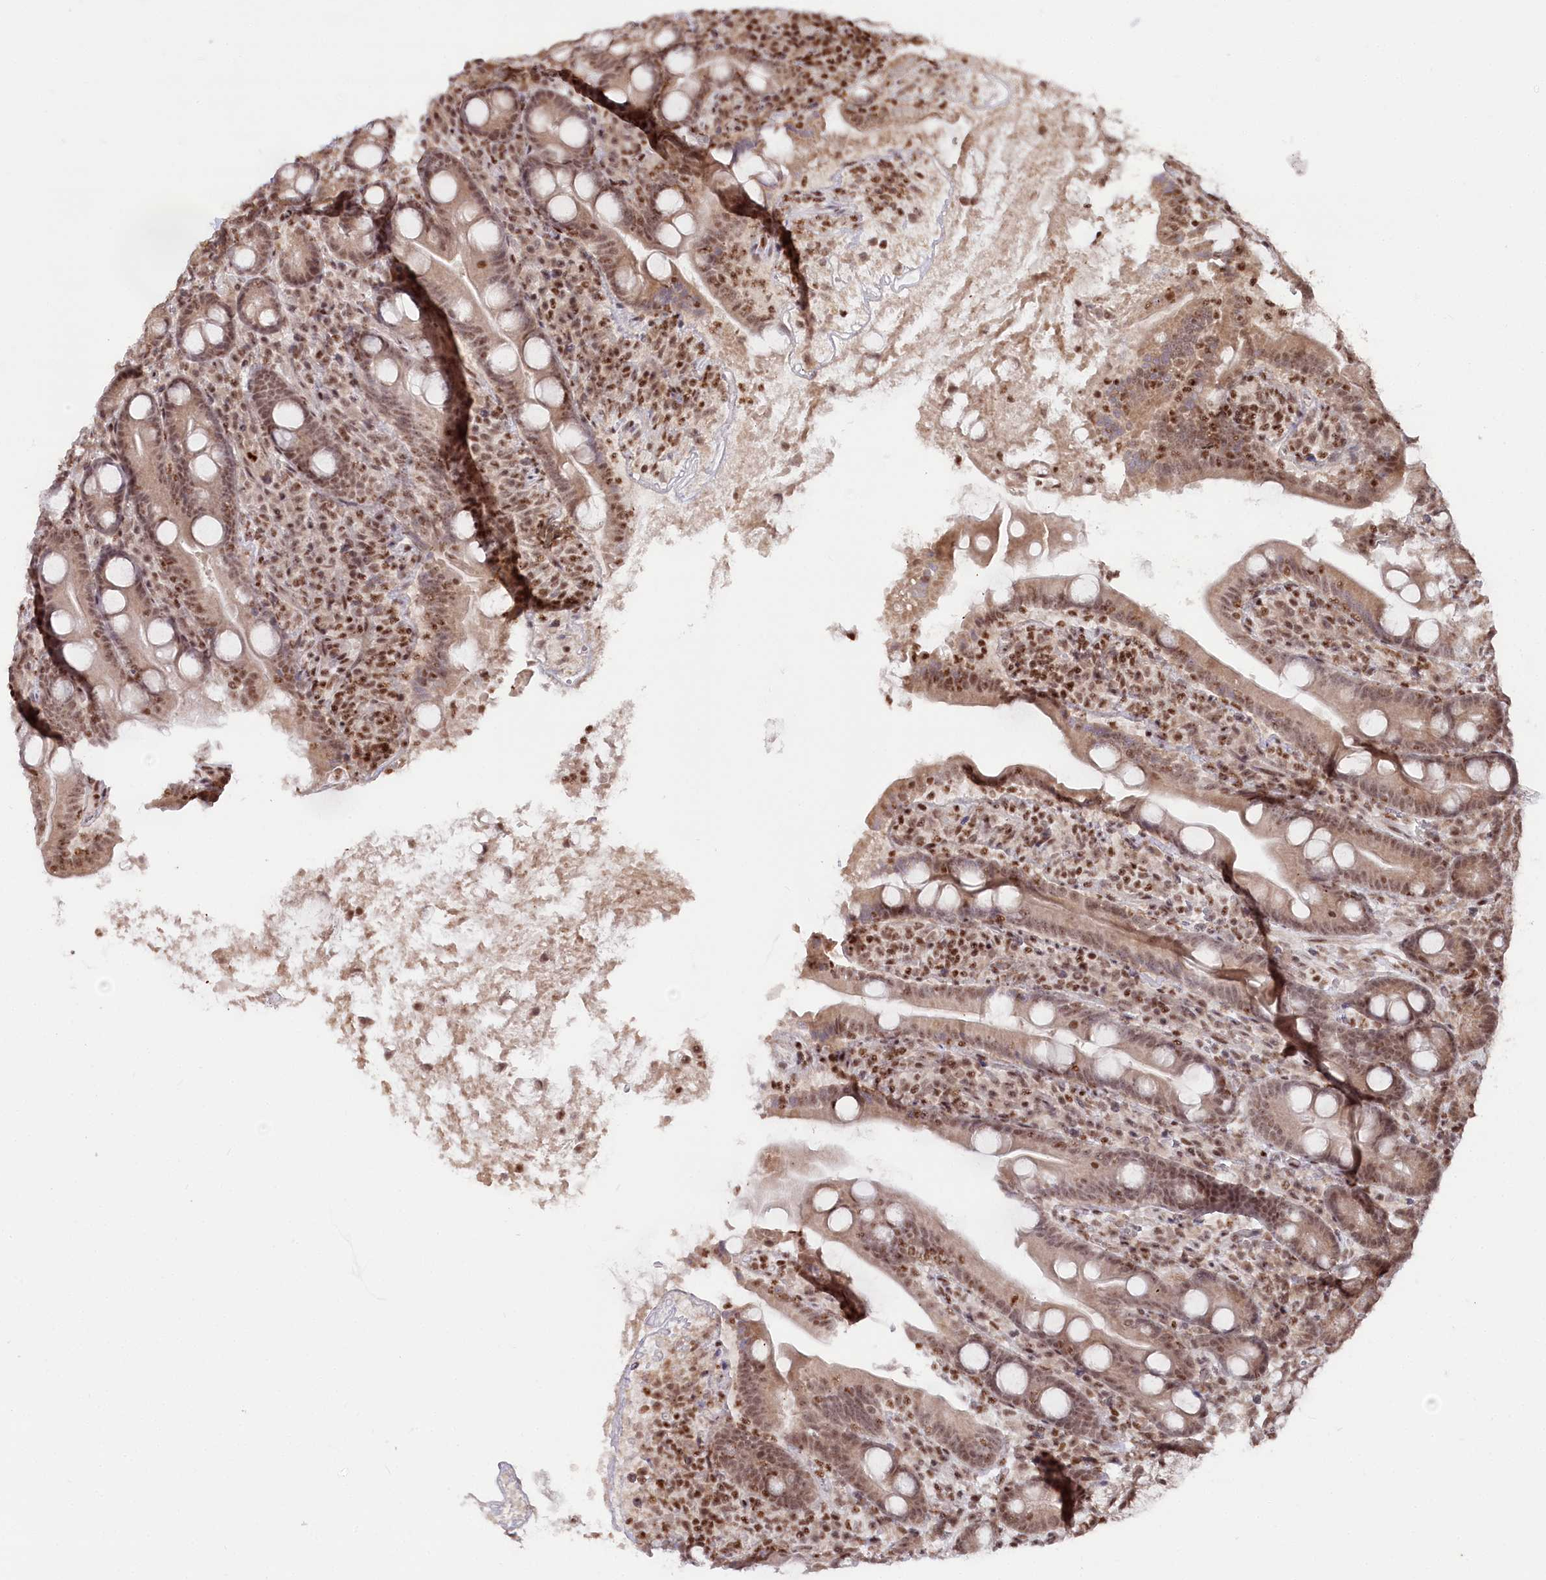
{"staining": {"intensity": "moderate", "quantity": ">75%", "location": "cytoplasmic/membranous,nuclear"}, "tissue": "duodenum", "cell_type": "Glandular cells", "image_type": "normal", "snomed": [{"axis": "morphology", "description": "Normal tissue, NOS"}, {"axis": "topography", "description": "Duodenum"}], "caption": "Brown immunohistochemical staining in normal duodenum reveals moderate cytoplasmic/membranous,nuclear expression in approximately >75% of glandular cells. (Brightfield microscopy of DAB IHC at high magnification).", "gene": "CGGBP1", "patient": {"sex": "male", "age": 35}}